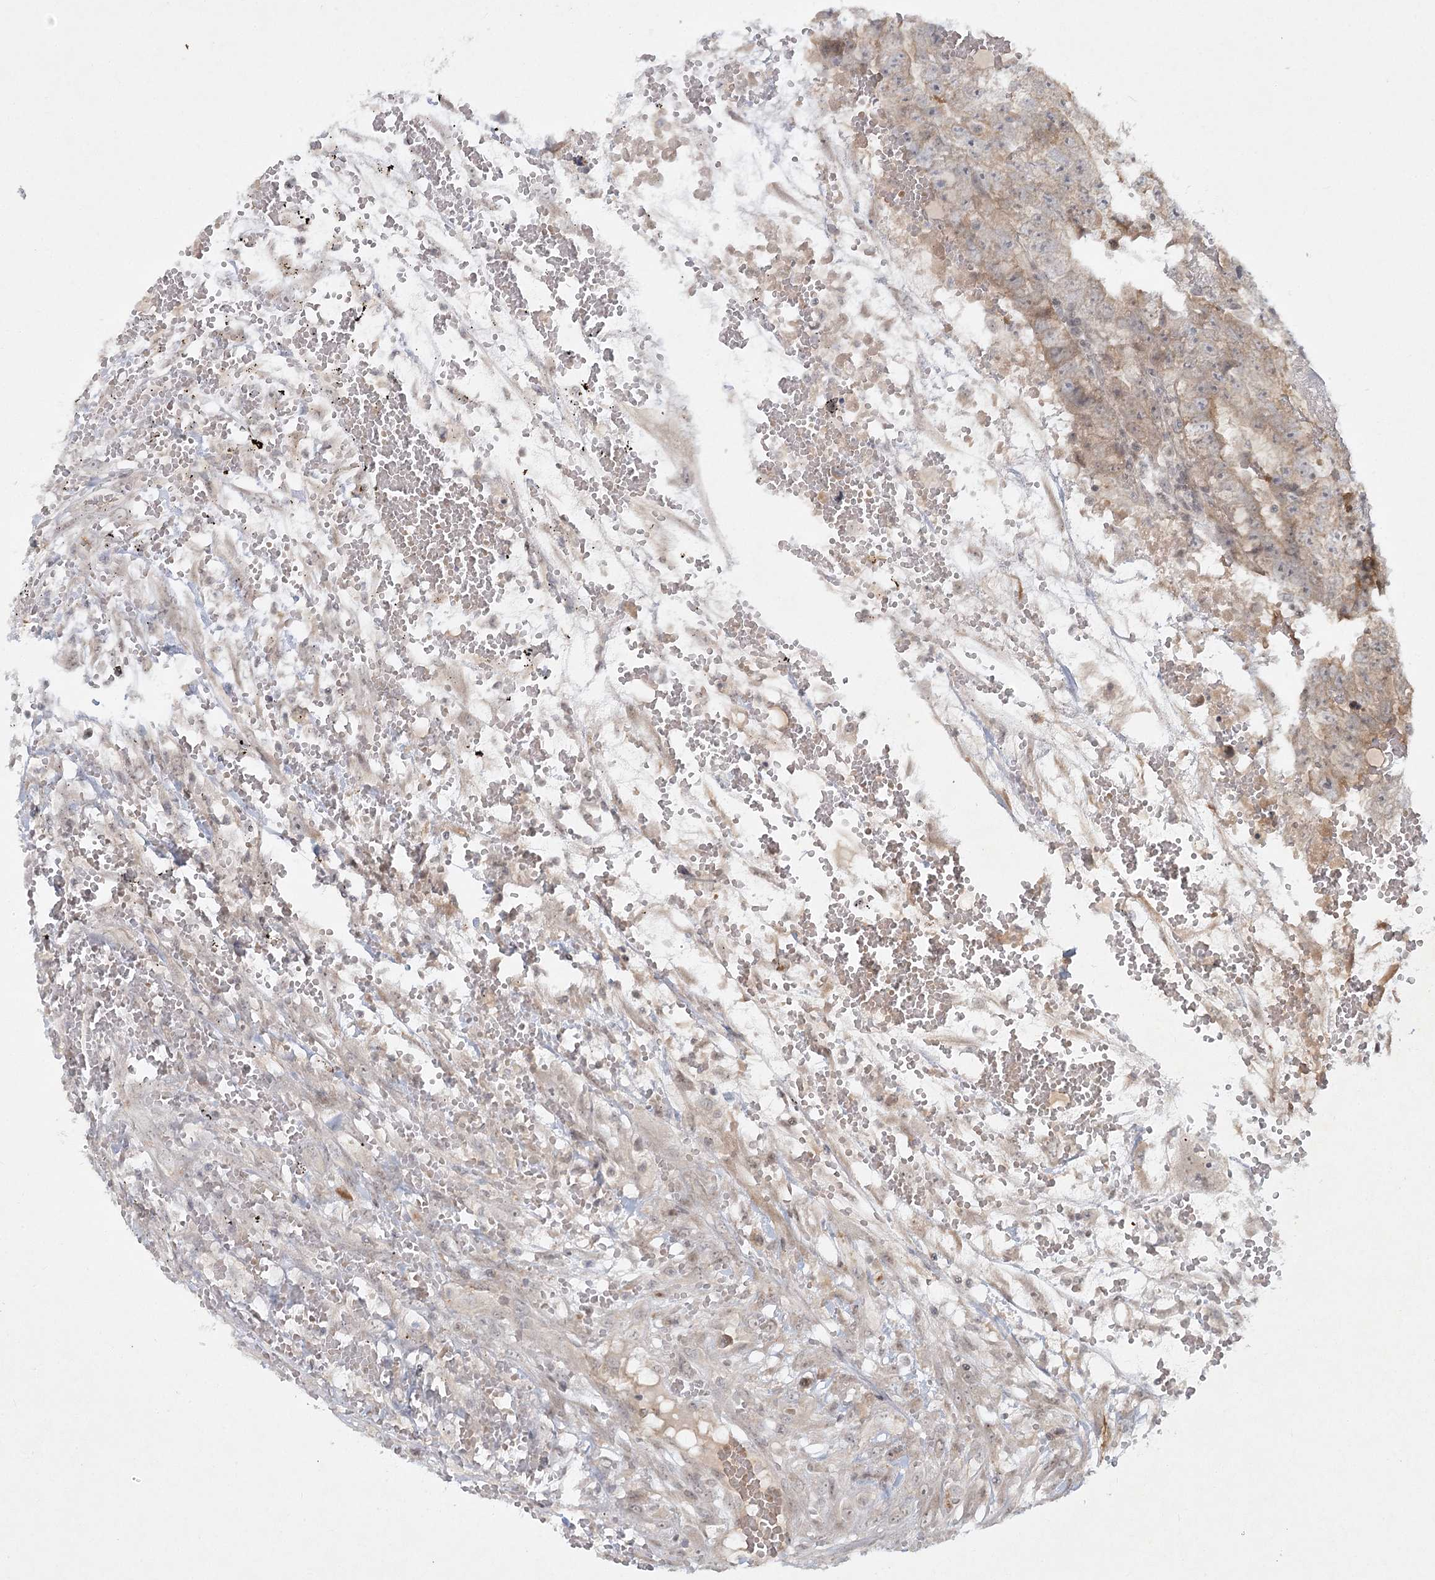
{"staining": {"intensity": "weak", "quantity": ">75%", "location": "cytoplasmic/membranous"}, "tissue": "testis cancer", "cell_type": "Tumor cells", "image_type": "cancer", "snomed": [{"axis": "morphology", "description": "Carcinoma, Embryonal, NOS"}, {"axis": "topography", "description": "Testis"}], "caption": "Human testis cancer (embryonal carcinoma) stained with a protein marker displays weak staining in tumor cells.", "gene": "SH2D3A", "patient": {"sex": "male", "age": 25}}